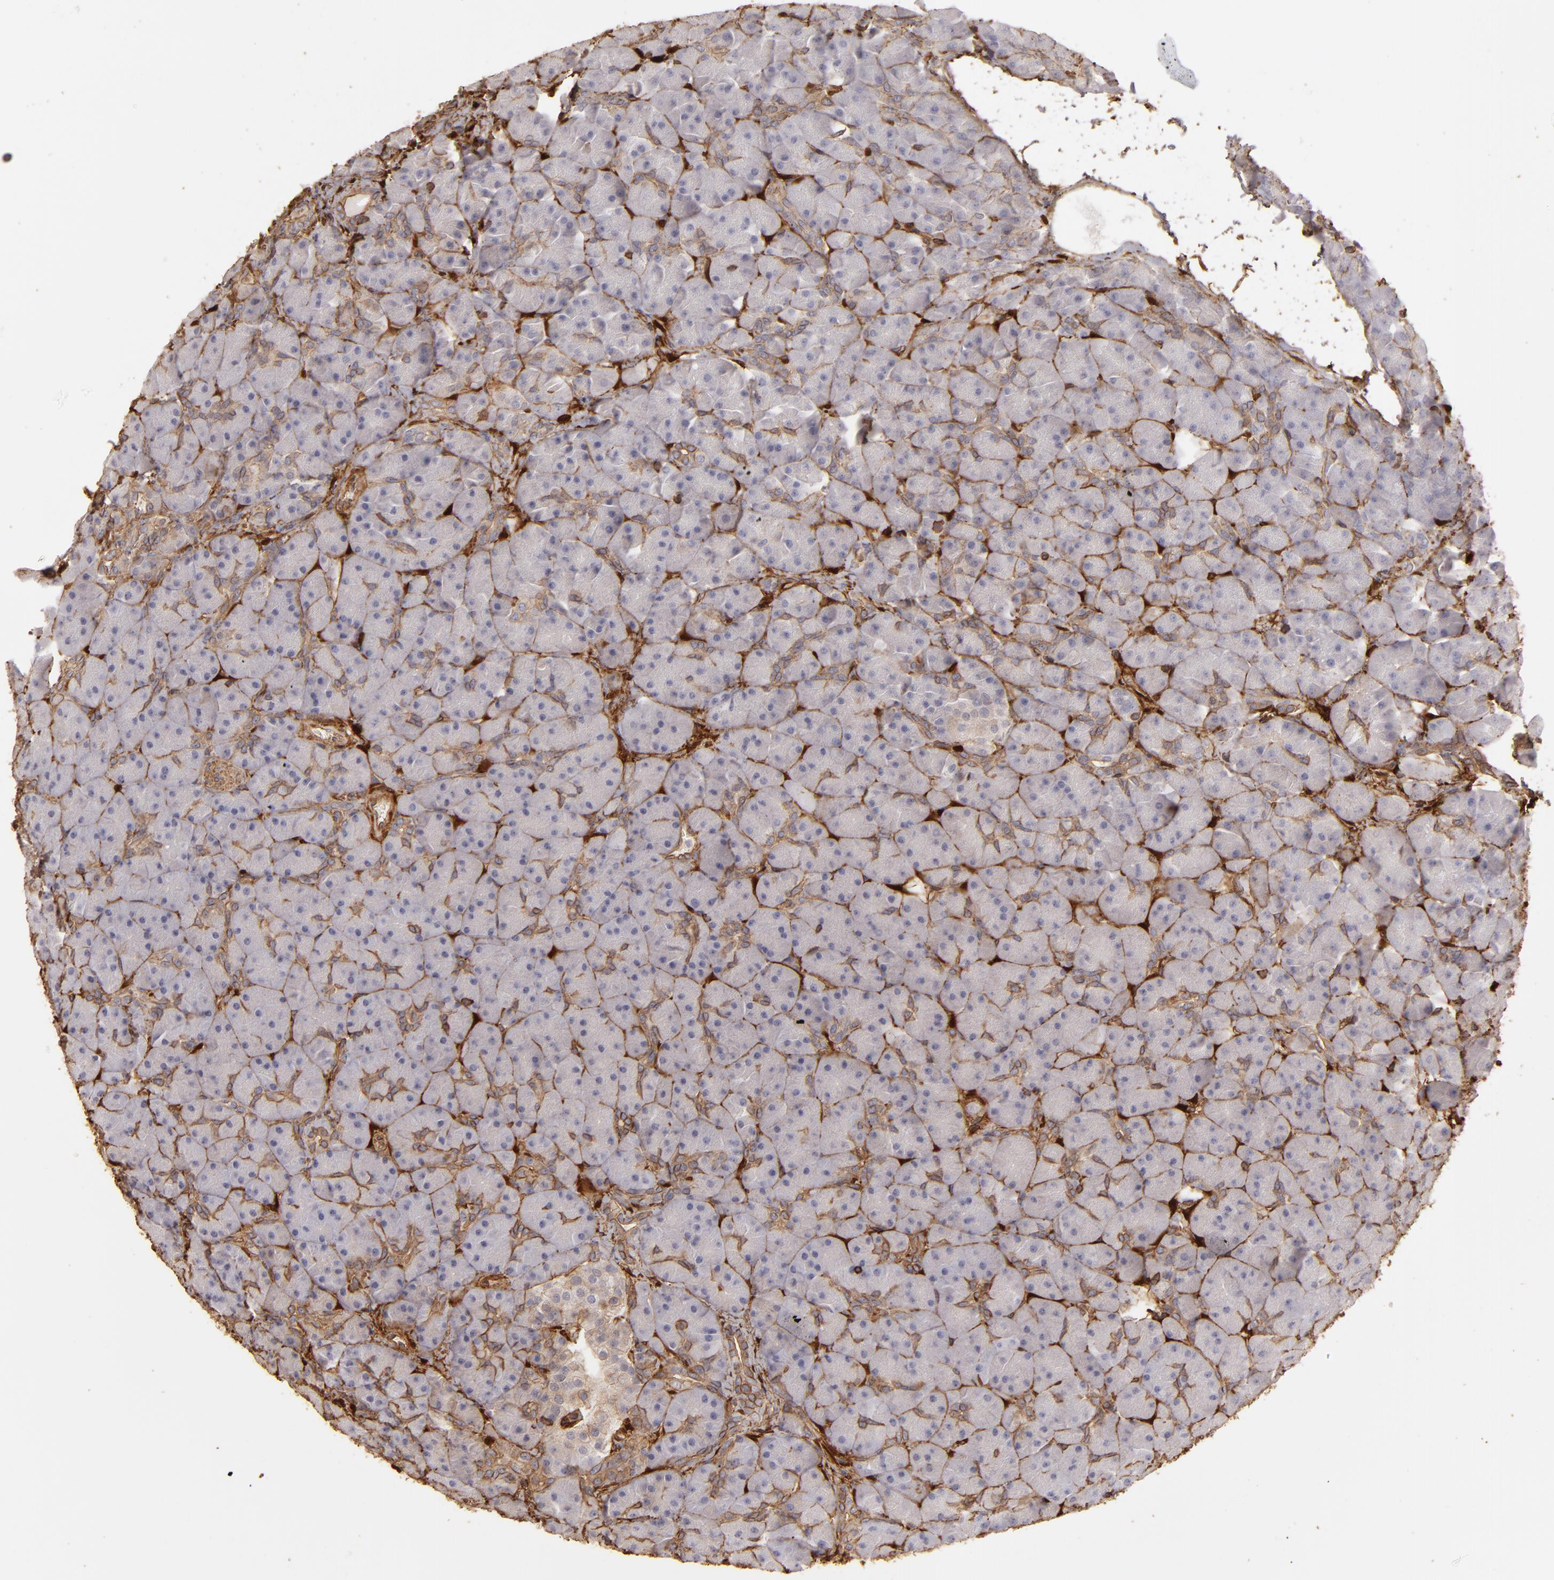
{"staining": {"intensity": "negative", "quantity": "none", "location": "none"}, "tissue": "pancreas", "cell_type": "Exocrine glandular cells", "image_type": "normal", "snomed": [{"axis": "morphology", "description": "Normal tissue, NOS"}, {"axis": "topography", "description": "Pancreas"}], "caption": "DAB immunohistochemical staining of normal human pancreas reveals no significant positivity in exocrine glandular cells. The staining is performed using DAB brown chromogen with nuclei counter-stained in using hematoxylin.", "gene": "HSPB6", "patient": {"sex": "male", "age": 66}}